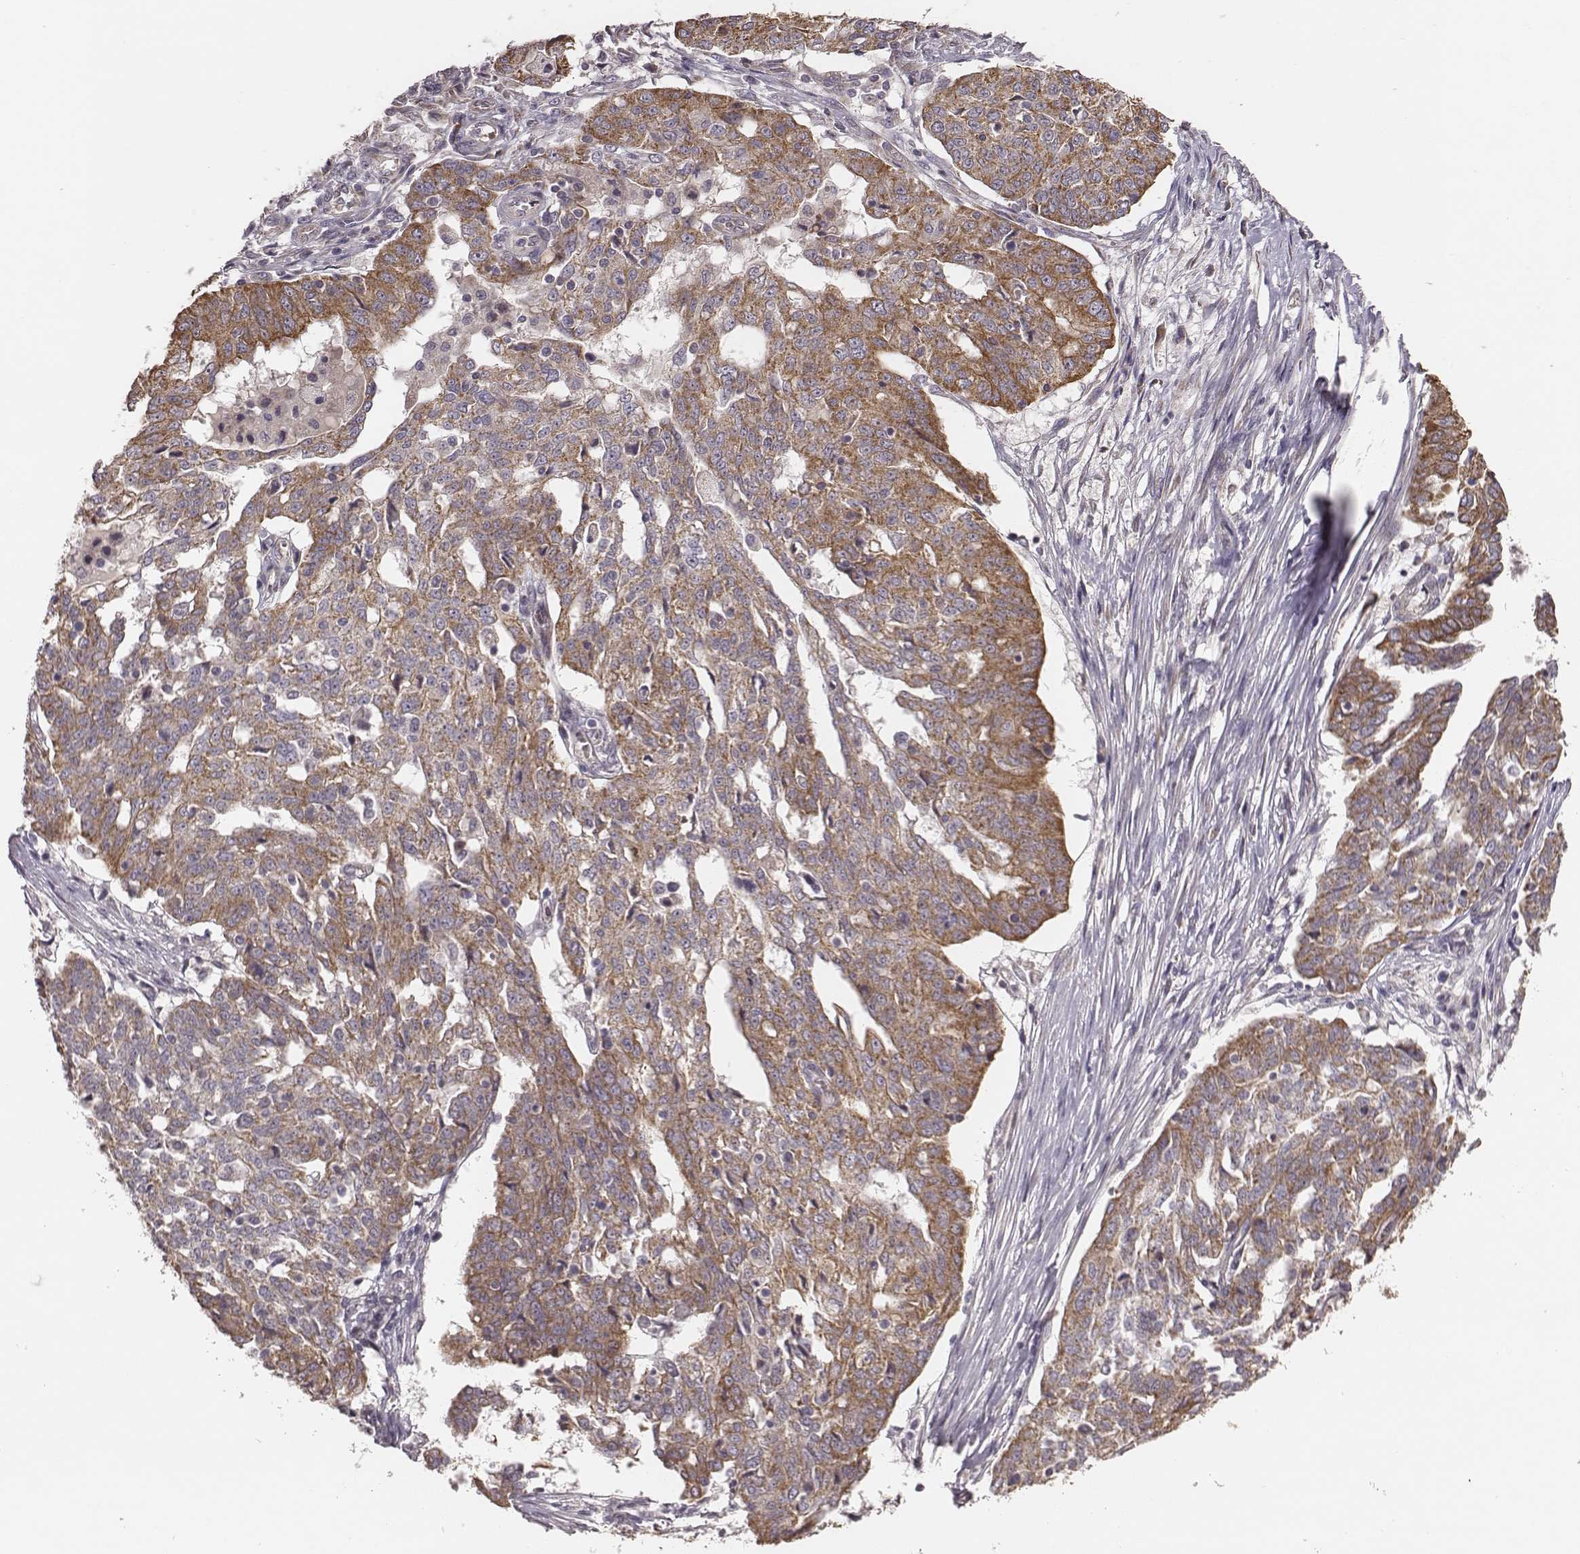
{"staining": {"intensity": "moderate", "quantity": ">75%", "location": "cytoplasmic/membranous"}, "tissue": "ovarian cancer", "cell_type": "Tumor cells", "image_type": "cancer", "snomed": [{"axis": "morphology", "description": "Cystadenocarcinoma, serous, NOS"}, {"axis": "topography", "description": "Ovary"}], "caption": "This is an image of immunohistochemistry staining of ovarian cancer, which shows moderate expression in the cytoplasmic/membranous of tumor cells.", "gene": "HAVCR1", "patient": {"sex": "female", "age": 67}}